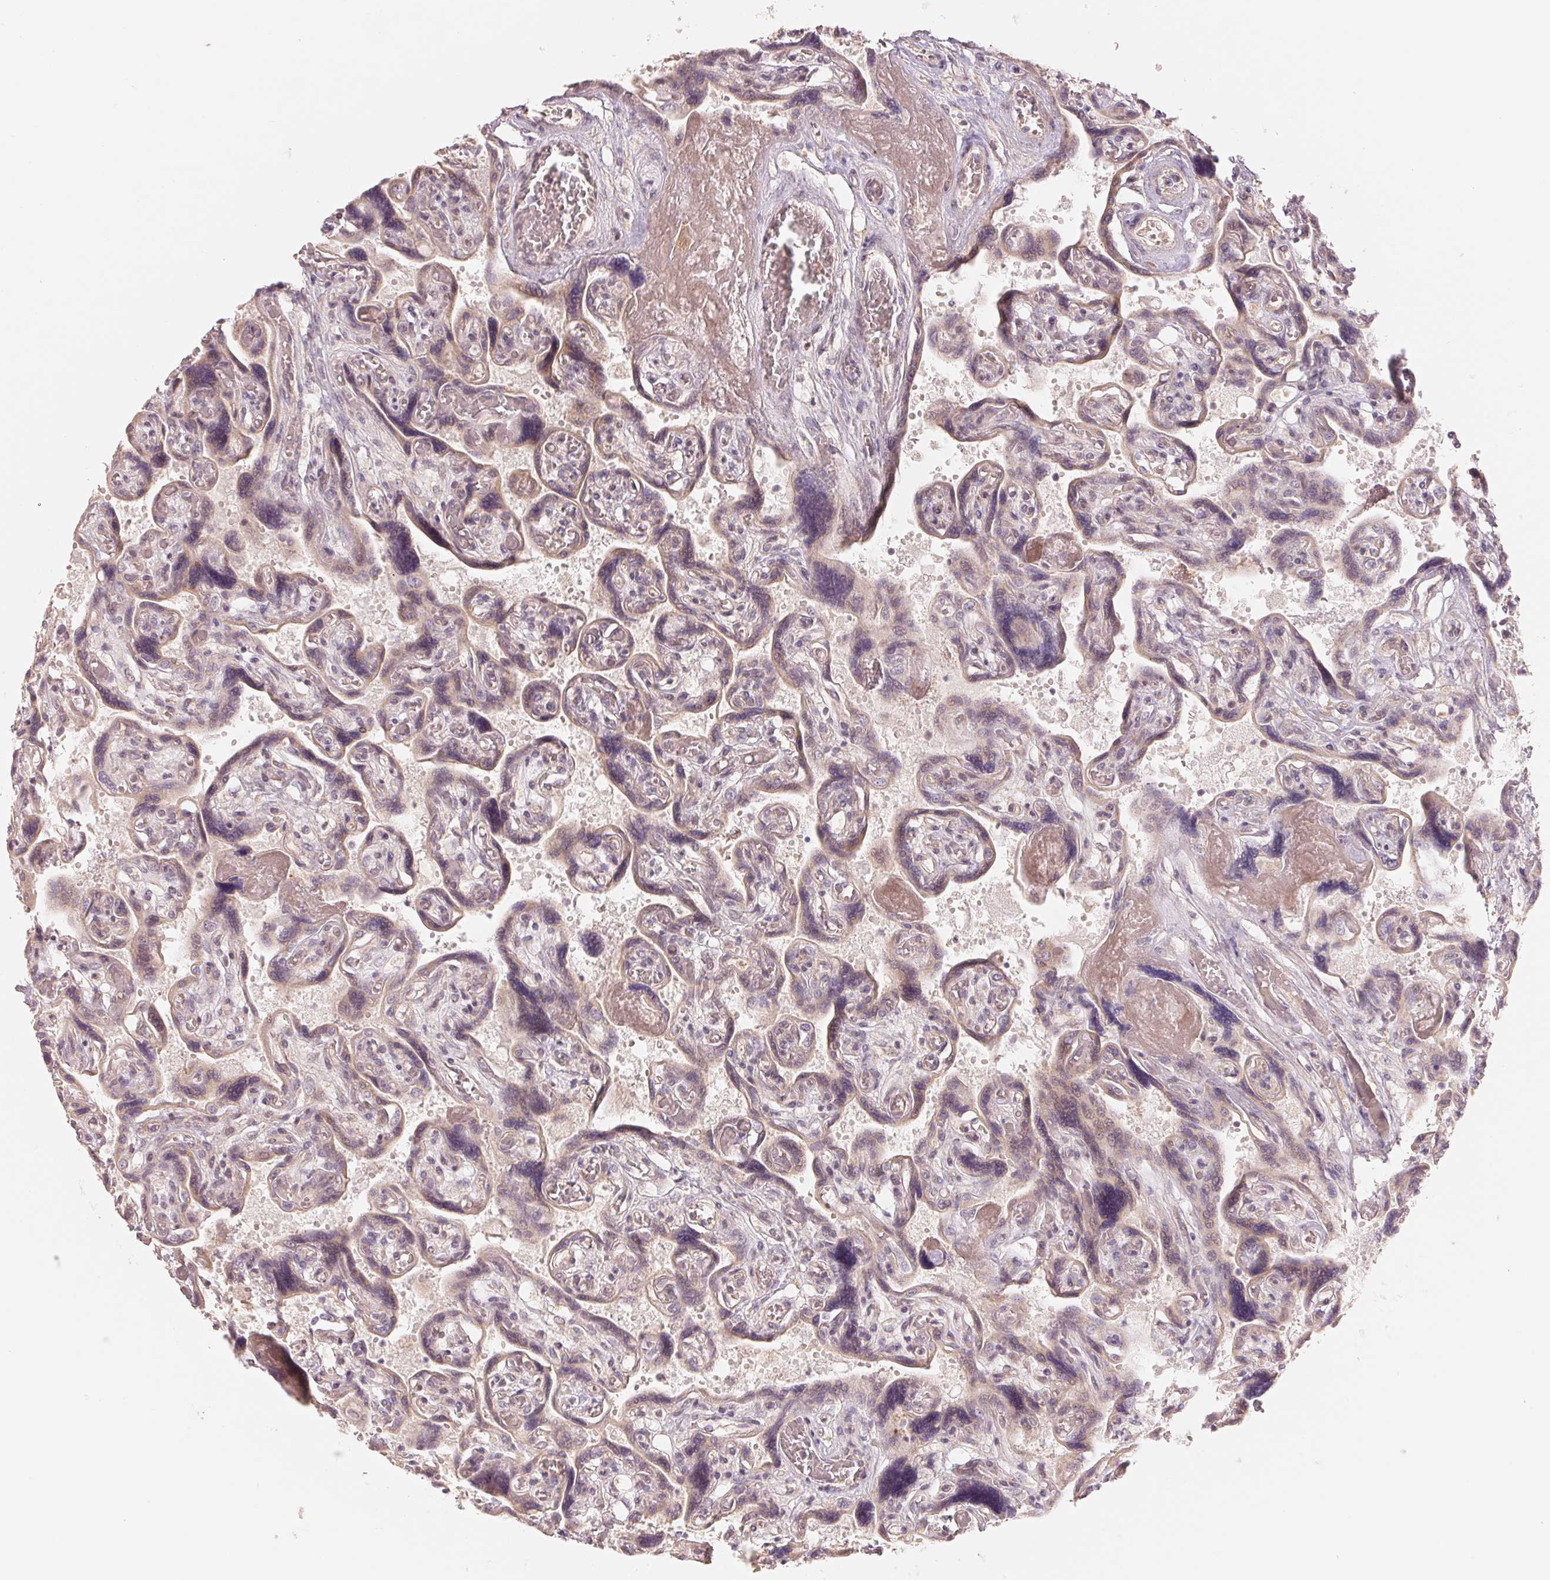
{"staining": {"intensity": "weak", "quantity": "<25%", "location": "cytoplasmic/membranous"}, "tissue": "placenta", "cell_type": "Decidual cells", "image_type": "normal", "snomed": [{"axis": "morphology", "description": "Normal tissue, NOS"}, {"axis": "topography", "description": "Placenta"}], "caption": "IHC histopathology image of benign placenta stained for a protein (brown), which reveals no positivity in decidual cells. Nuclei are stained in blue.", "gene": "DENND2C", "patient": {"sex": "female", "age": 32}}